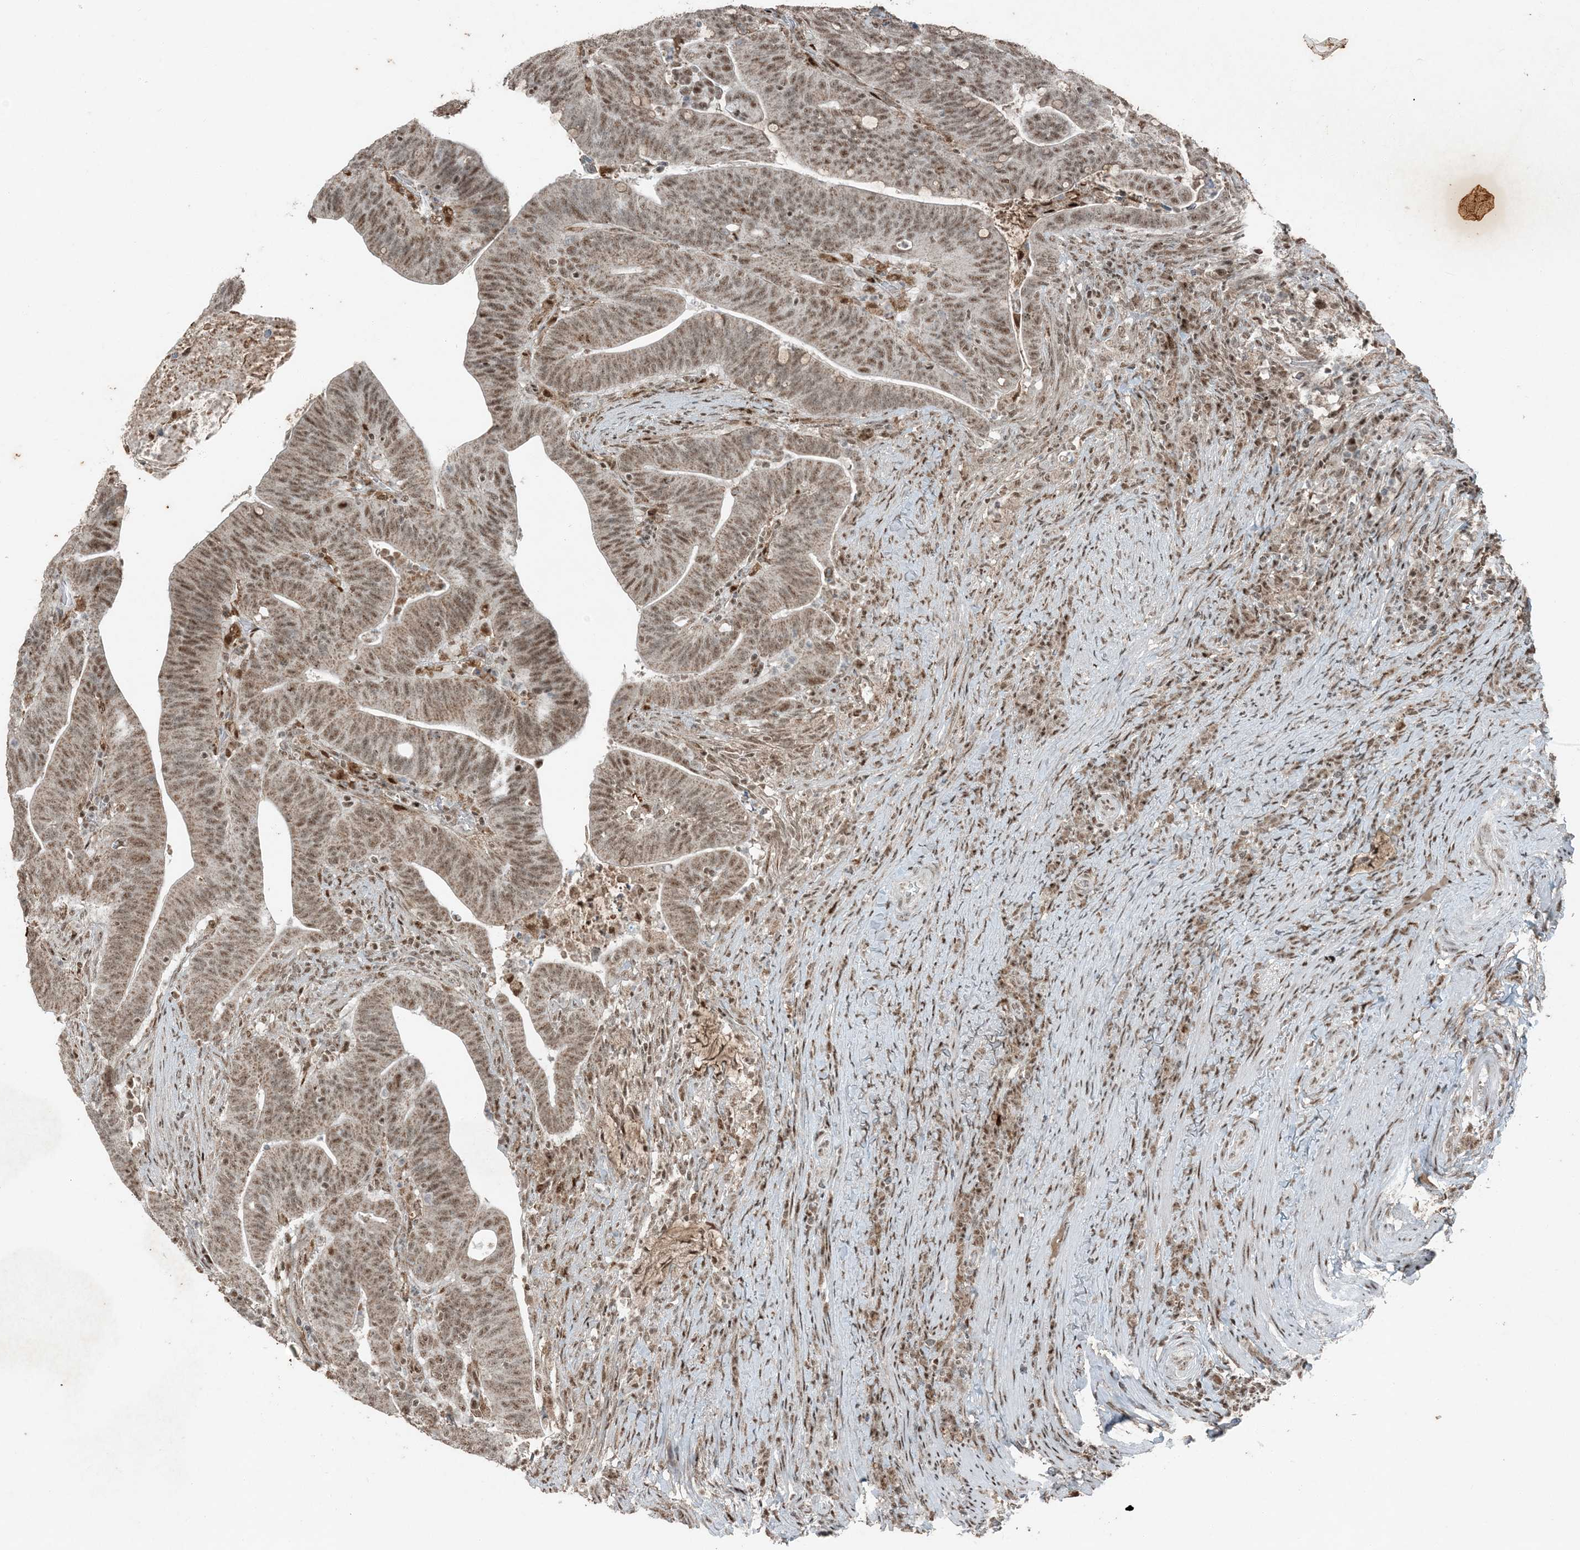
{"staining": {"intensity": "moderate", "quantity": ">75%", "location": "cytoplasmic/membranous,nuclear"}, "tissue": "colorectal cancer", "cell_type": "Tumor cells", "image_type": "cancer", "snomed": [{"axis": "morphology", "description": "Adenocarcinoma, NOS"}, {"axis": "topography", "description": "Colon"}], "caption": "This micrograph exhibits immunohistochemistry (IHC) staining of human colorectal cancer, with medium moderate cytoplasmic/membranous and nuclear expression in about >75% of tumor cells.", "gene": "TADA2B", "patient": {"sex": "female", "age": 66}}